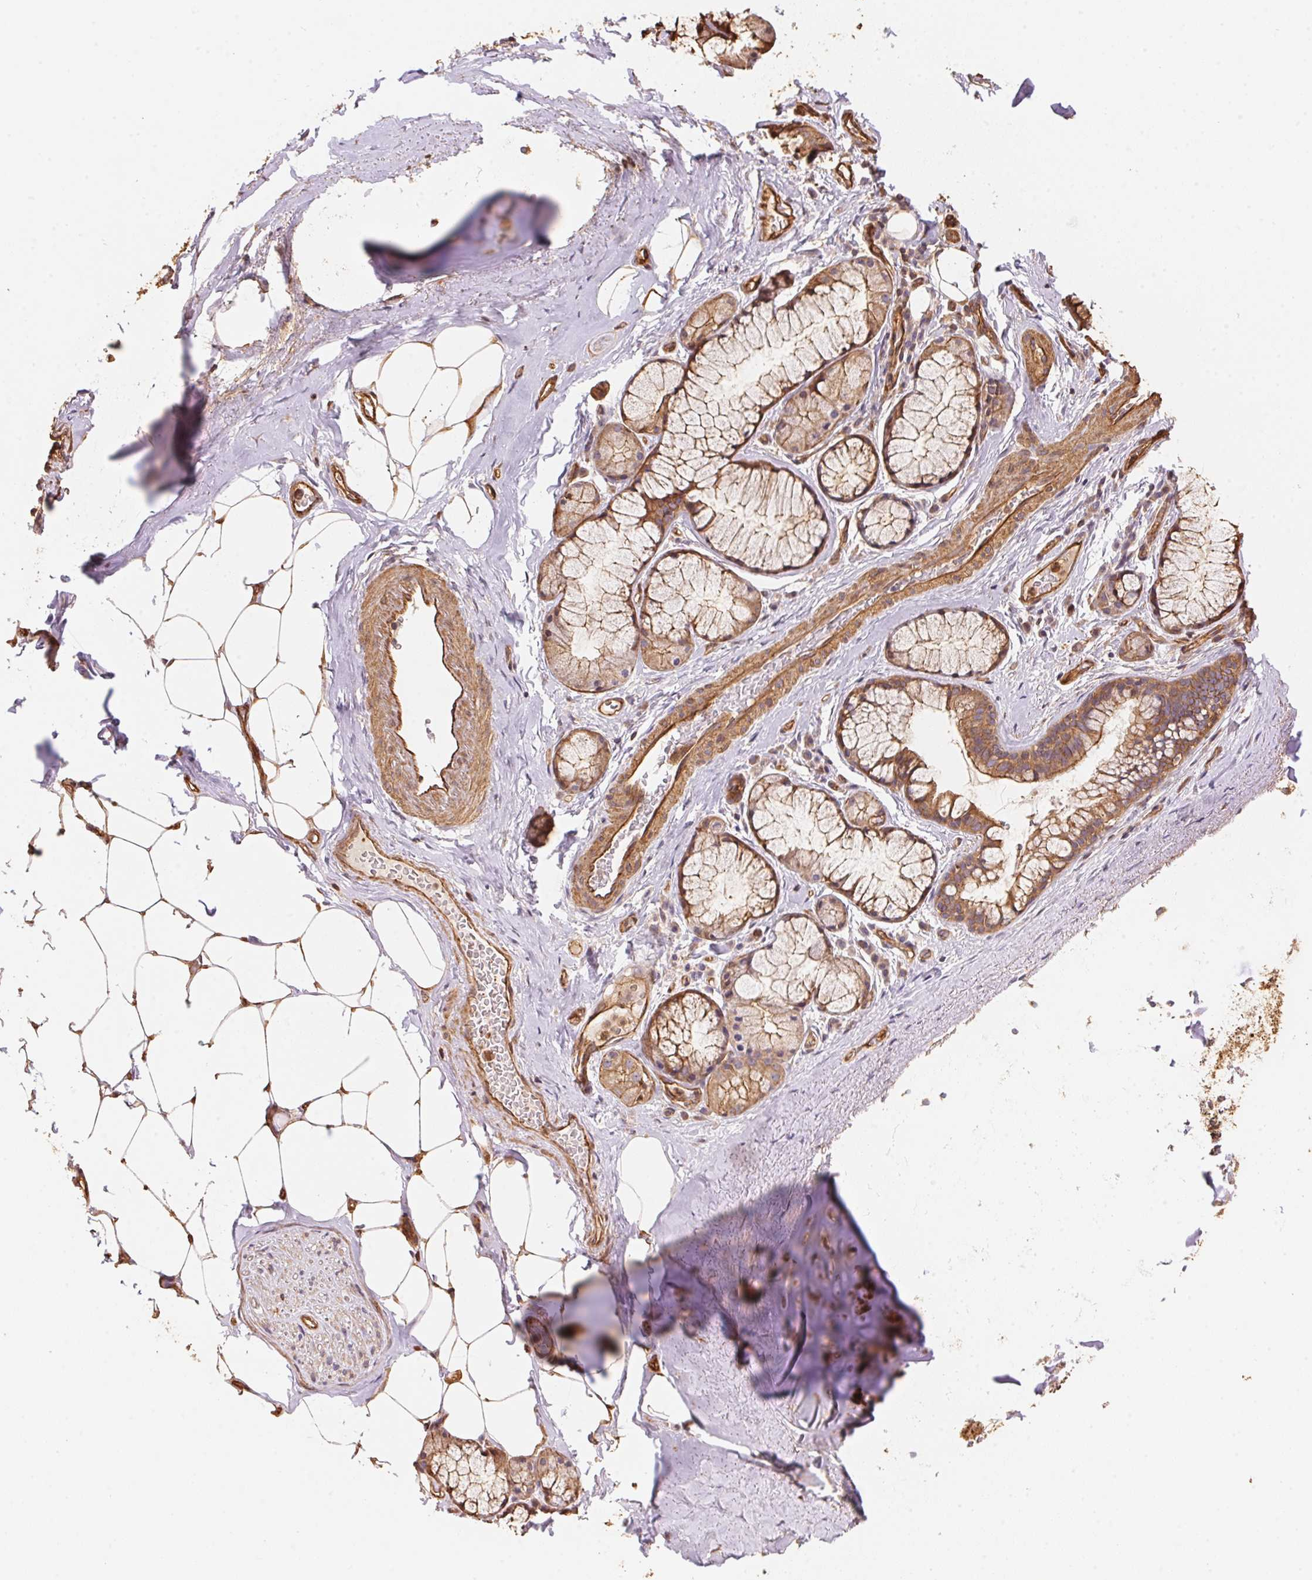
{"staining": {"intensity": "moderate", "quantity": ">75%", "location": "cytoplasmic/membranous"}, "tissue": "adipose tissue", "cell_type": "Adipocytes", "image_type": "normal", "snomed": [{"axis": "morphology", "description": "Normal tissue, NOS"}, {"axis": "topography", "description": "Bronchus"}, {"axis": "topography", "description": "Lung"}], "caption": "Protein staining shows moderate cytoplasmic/membranous staining in about >75% of adipocytes in unremarkable adipose tissue.", "gene": "FRAS1", "patient": {"sex": "female", "age": 57}}